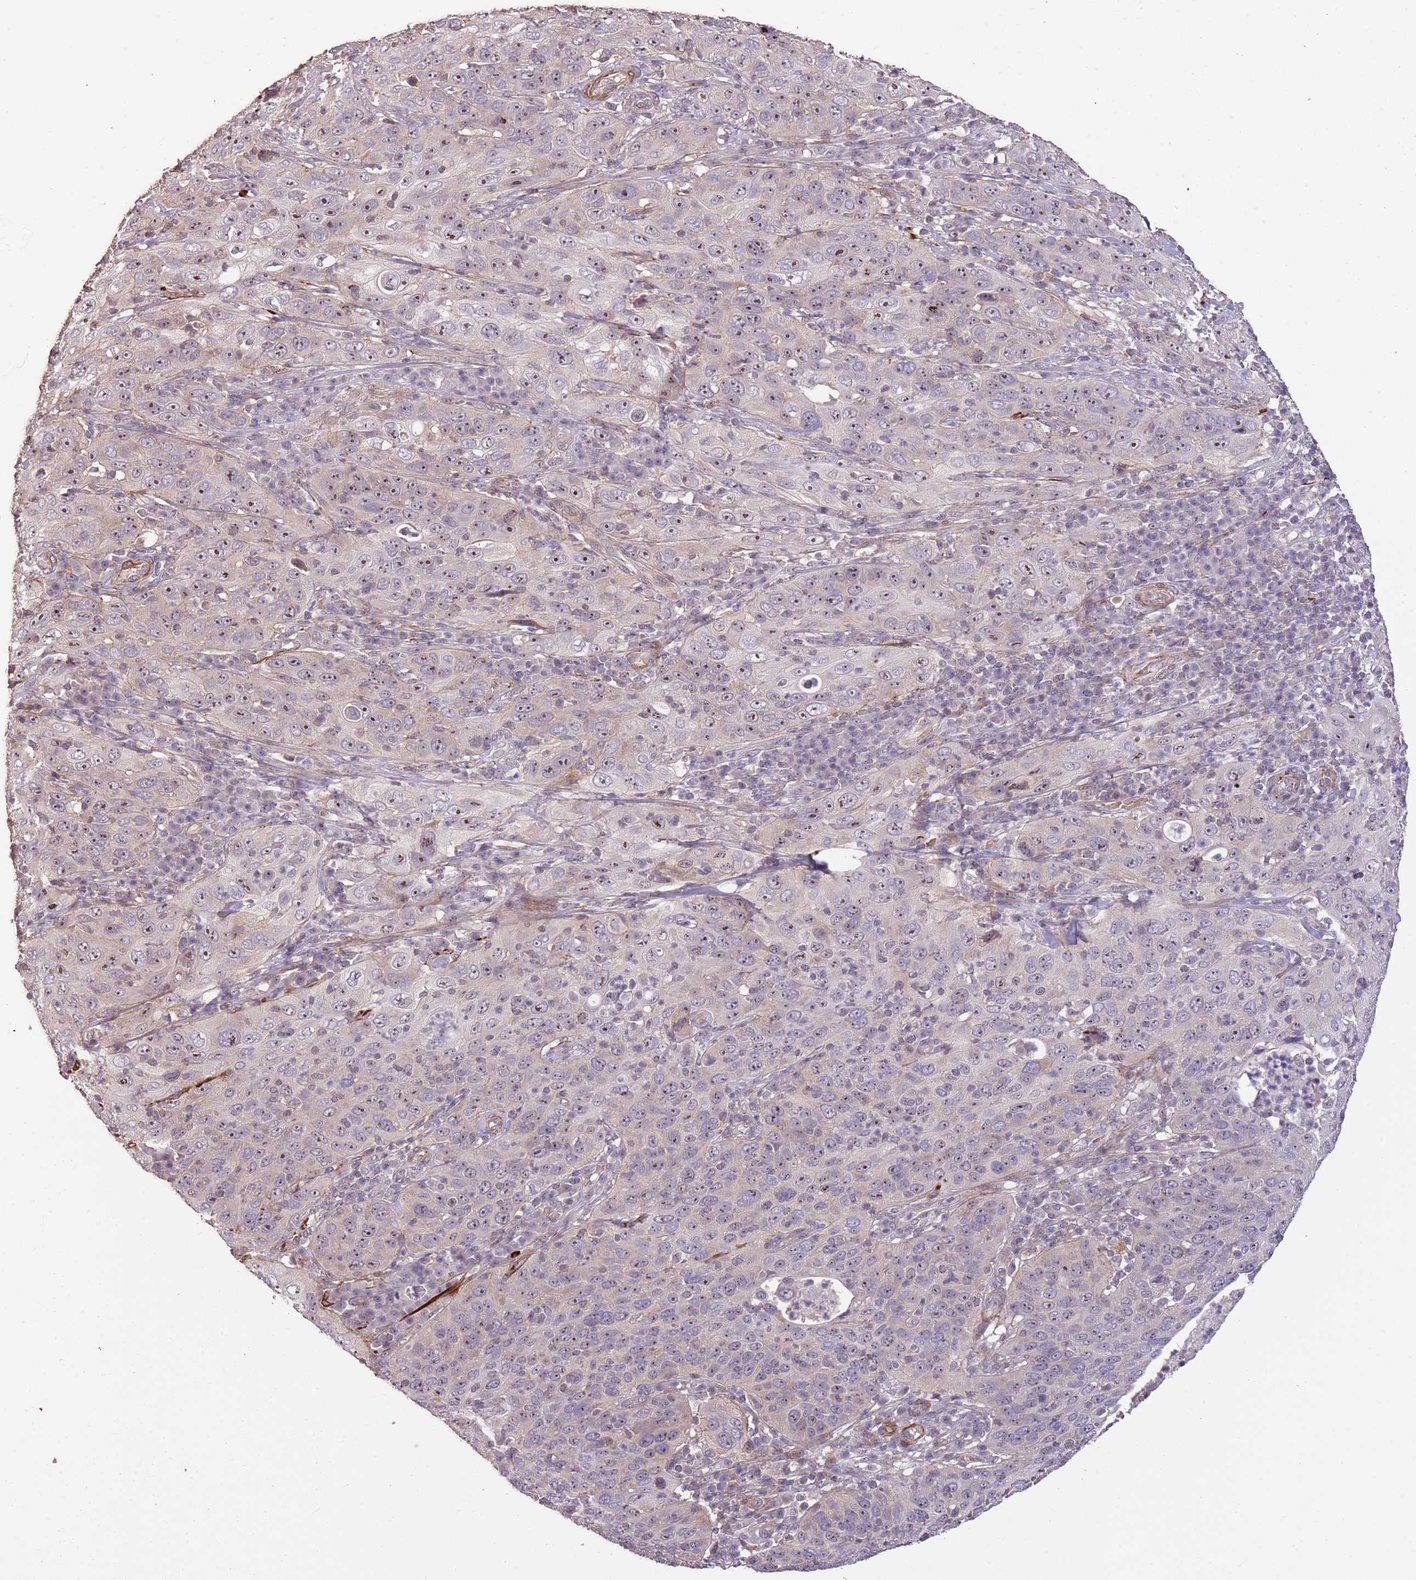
{"staining": {"intensity": "moderate", "quantity": "25%-75%", "location": "nuclear"}, "tissue": "cervical cancer", "cell_type": "Tumor cells", "image_type": "cancer", "snomed": [{"axis": "morphology", "description": "Squamous cell carcinoma, NOS"}, {"axis": "topography", "description": "Cervix"}], "caption": "Cervical cancer (squamous cell carcinoma) tissue reveals moderate nuclear positivity in about 25%-75% of tumor cells, visualized by immunohistochemistry.", "gene": "ADTRP", "patient": {"sex": "female", "age": 36}}